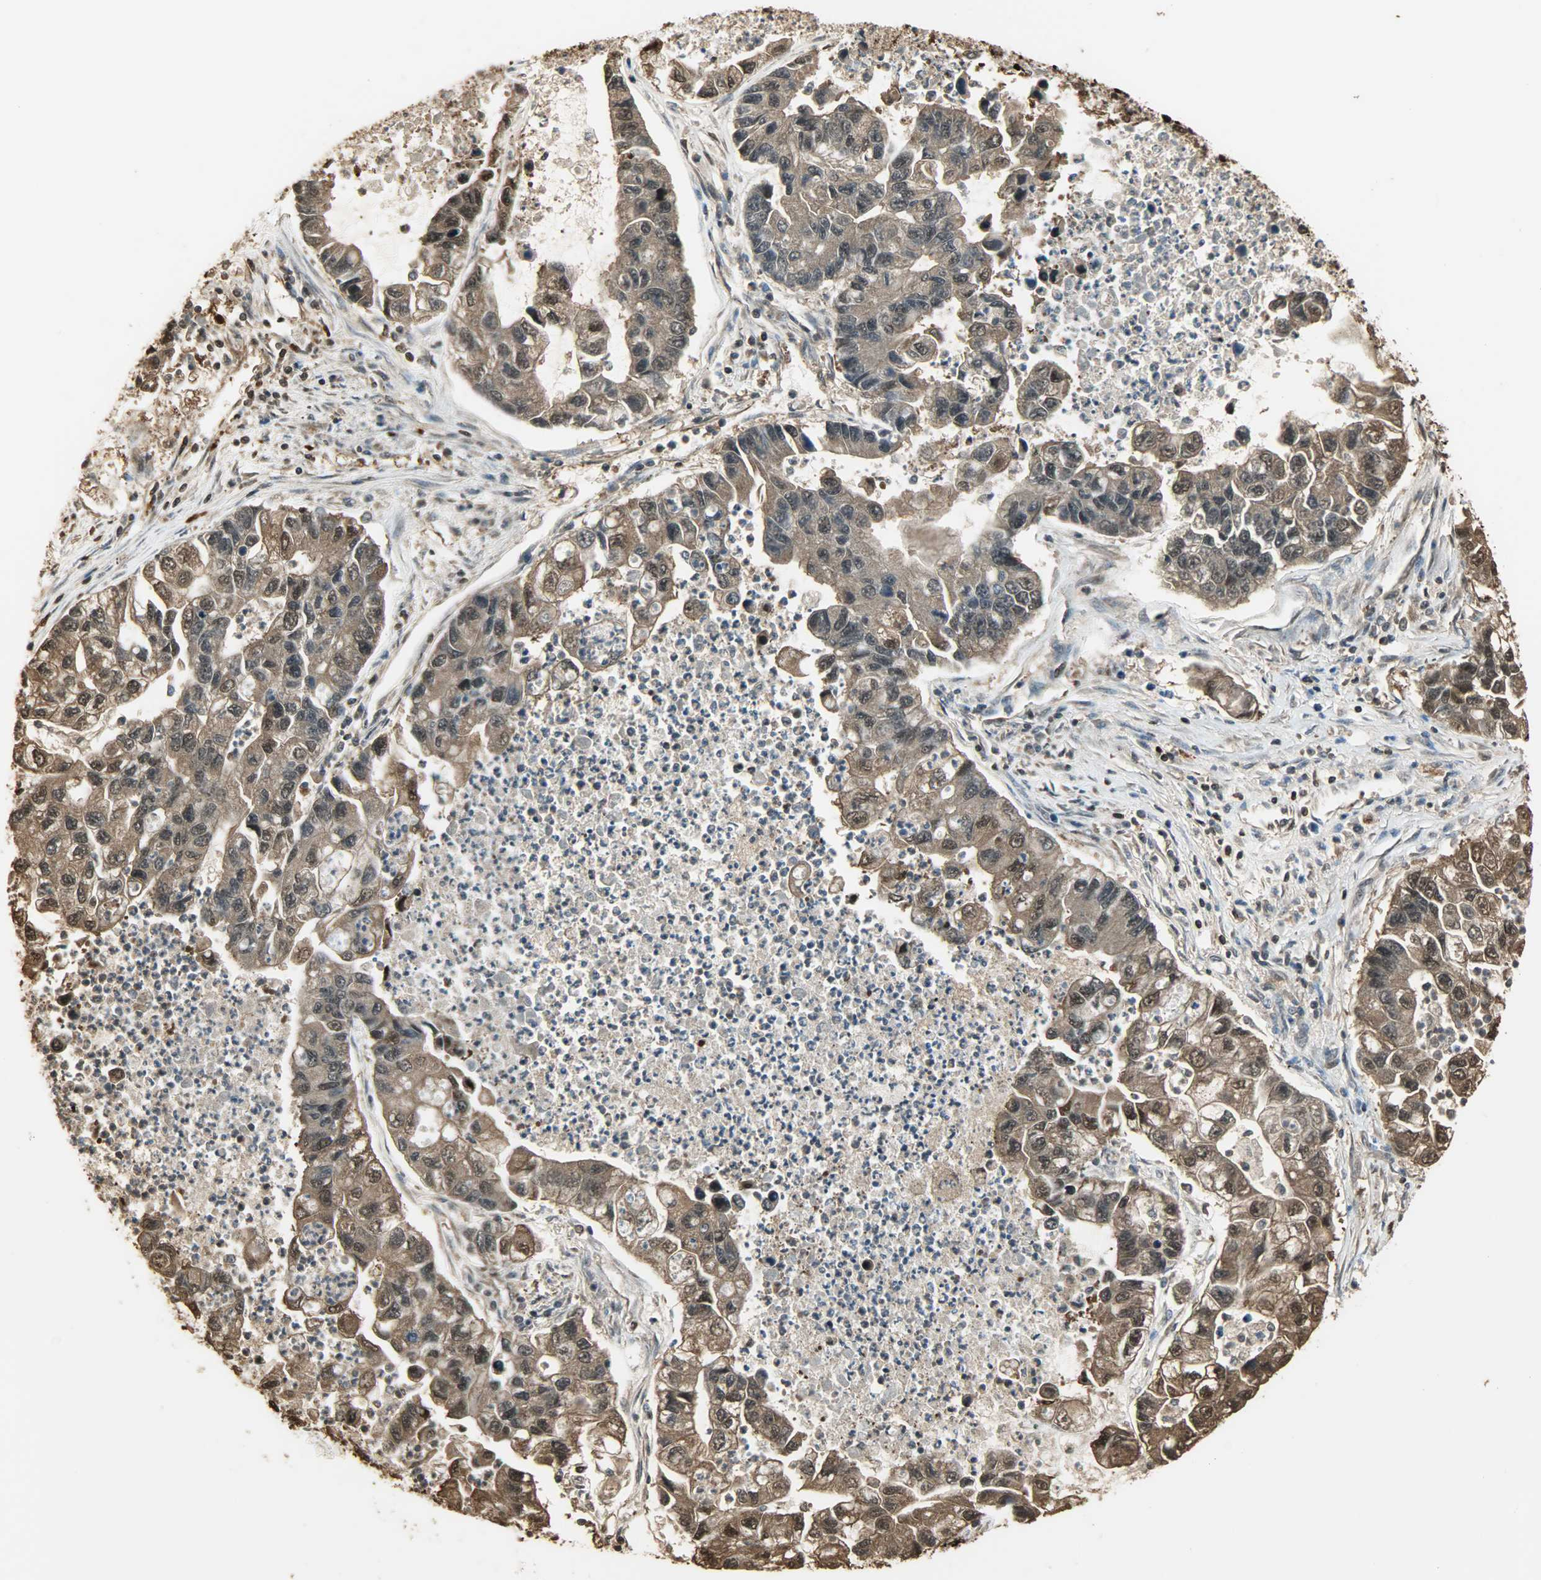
{"staining": {"intensity": "strong", "quantity": ">75%", "location": "cytoplasmic/membranous,nuclear"}, "tissue": "lung cancer", "cell_type": "Tumor cells", "image_type": "cancer", "snomed": [{"axis": "morphology", "description": "Adenocarcinoma, NOS"}, {"axis": "topography", "description": "Lung"}], "caption": "Protein staining displays strong cytoplasmic/membranous and nuclear expression in approximately >75% of tumor cells in lung adenocarcinoma. The staining is performed using DAB (3,3'-diaminobenzidine) brown chromogen to label protein expression. The nuclei are counter-stained blue using hematoxylin.", "gene": "YWHAZ", "patient": {"sex": "female", "age": 51}}